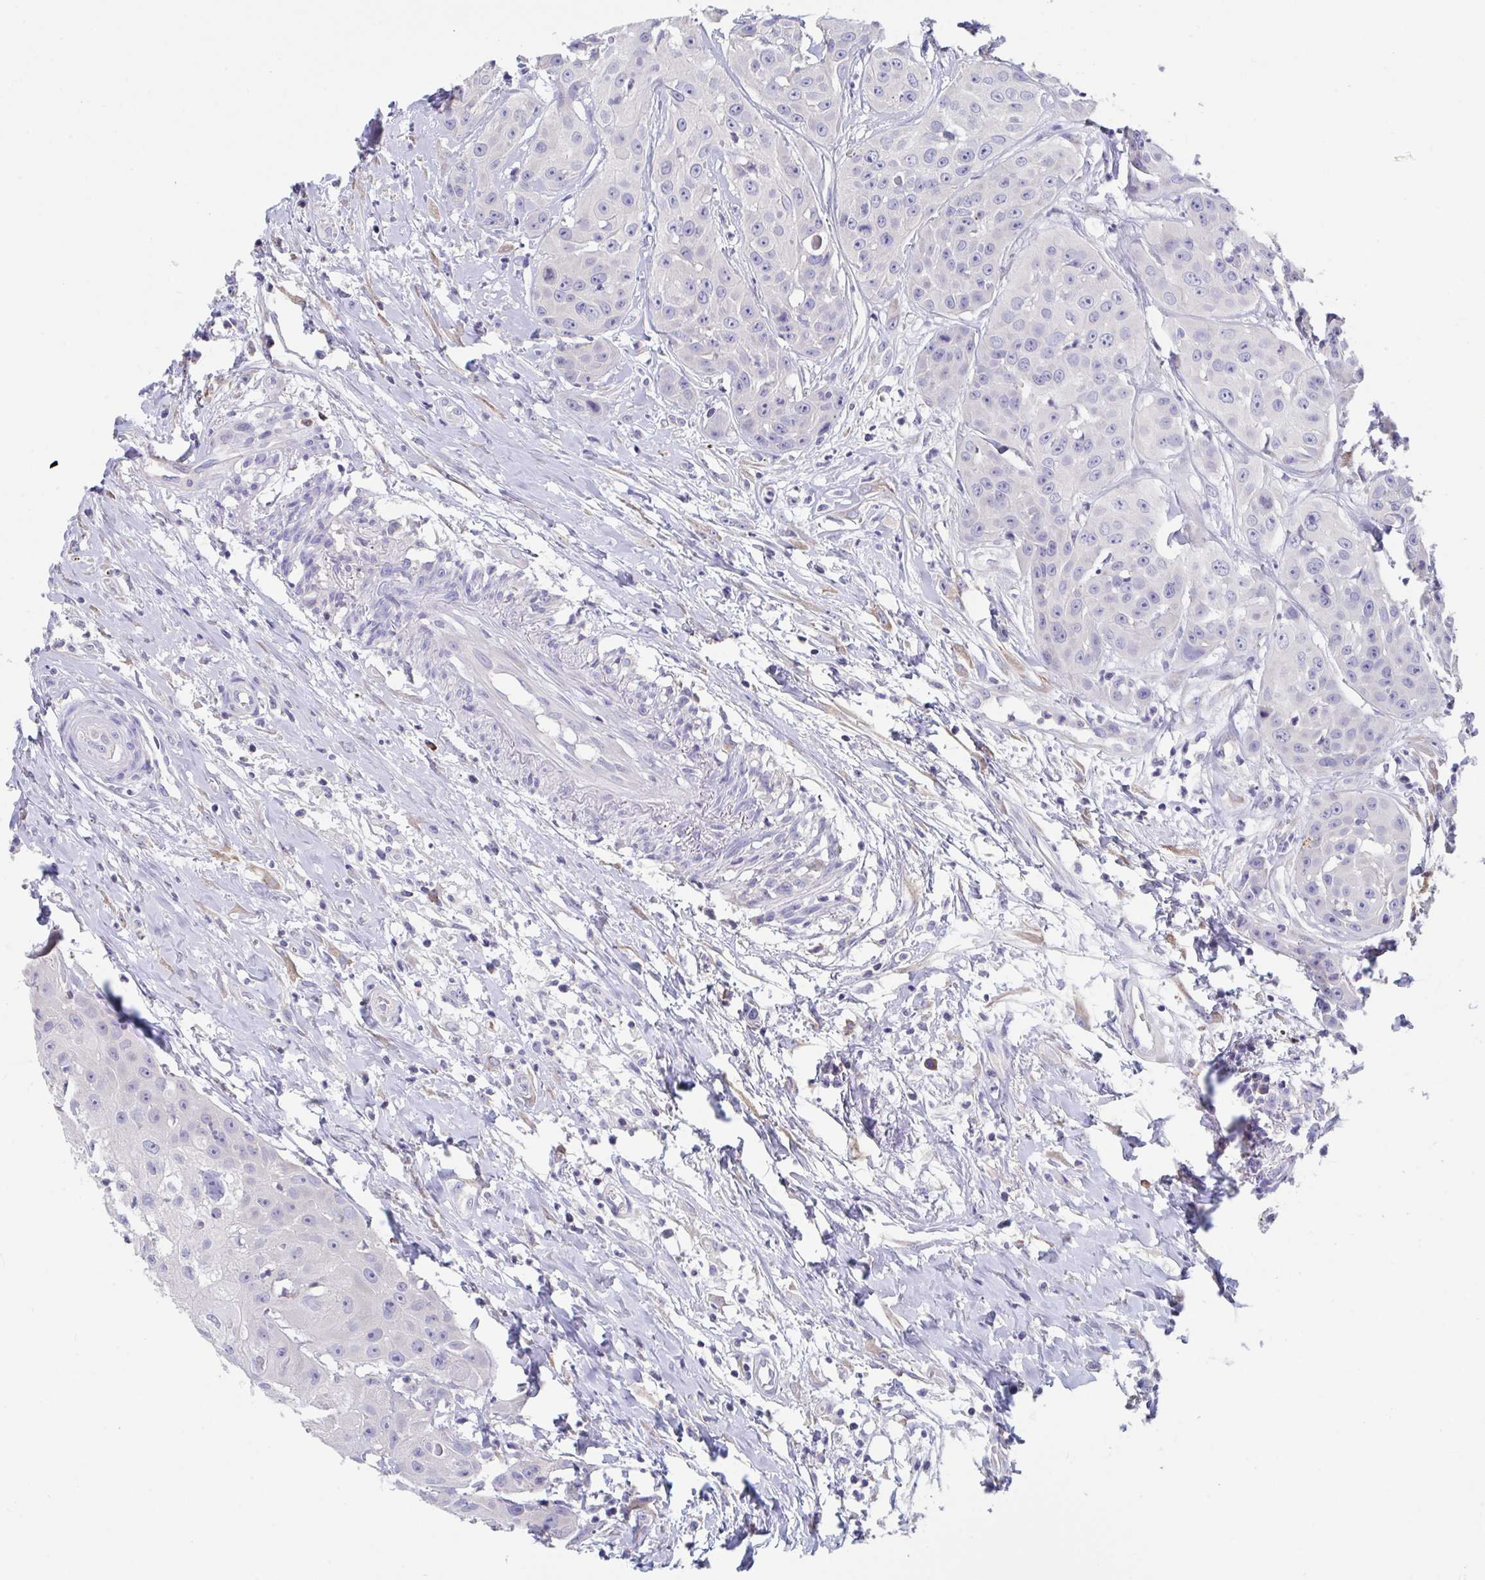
{"staining": {"intensity": "negative", "quantity": "none", "location": "none"}, "tissue": "head and neck cancer", "cell_type": "Tumor cells", "image_type": "cancer", "snomed": [{"axis": "morphology", "description": "Squamous cell carcinoma, NOS"}, {"axis": "topography", "description": "Head-Neck"}], "caption": "IHC of human head and neck cancer demonstrates no positivity in tumor cells. Nuclei are stained in blue.", "gene": "LRRC58", "patient": {"sex": "male", "age": 83}}